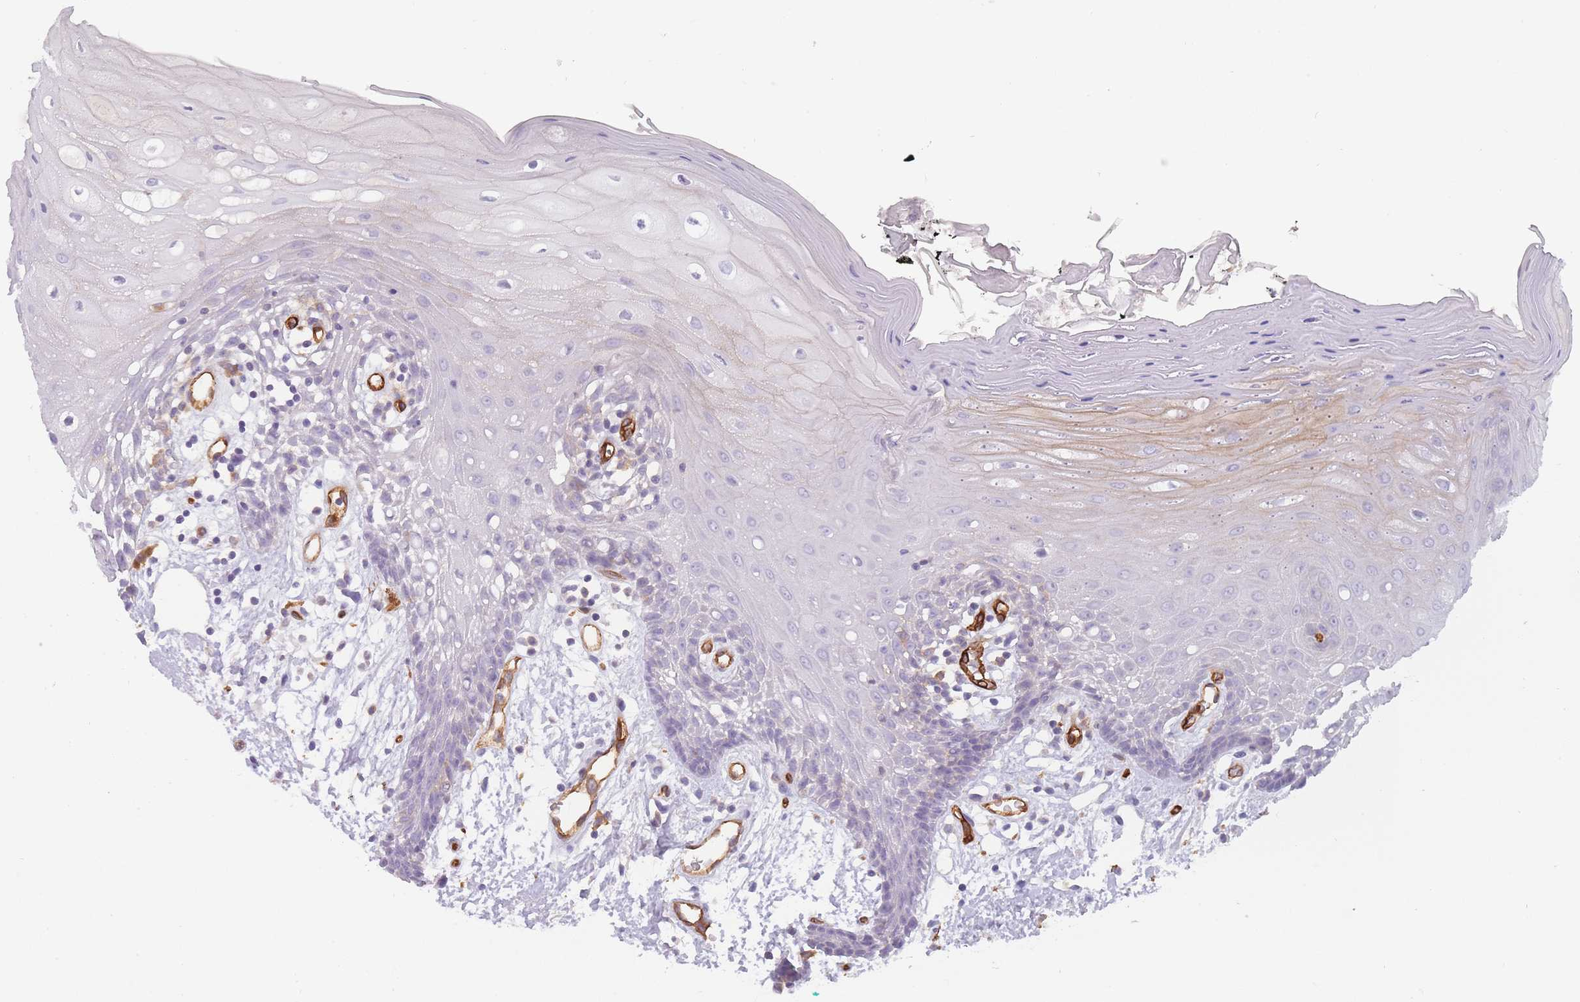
{"staining": {"intensity": "moderate", "quantity": "<25%", "location": "cytoplasmic/membranous"}, "tissue": "oral mucosa", "cell_type": "Squamous epithelial cells", "image_type": "normal", "snomed": [{"axis": "morphology", "description": "Normal tissue, NOS"}, {"axis": "topography", "description": "Oral tissue"}, {"axis": "topography", "description": "Tounge, NOS"}], "caption": "Immunohistochemistry photomicrograph of normal oral mucosa: human oral mucosa stained using IHC displays low levels of moderate protein expression localized specifically in the cytoplasmic/membranous of squamous epithelial cells, appearing as a cytoplasmic/membranous brown color.", "gene": "CD300LF", "patient": {"sex": "female", "age": 59}}